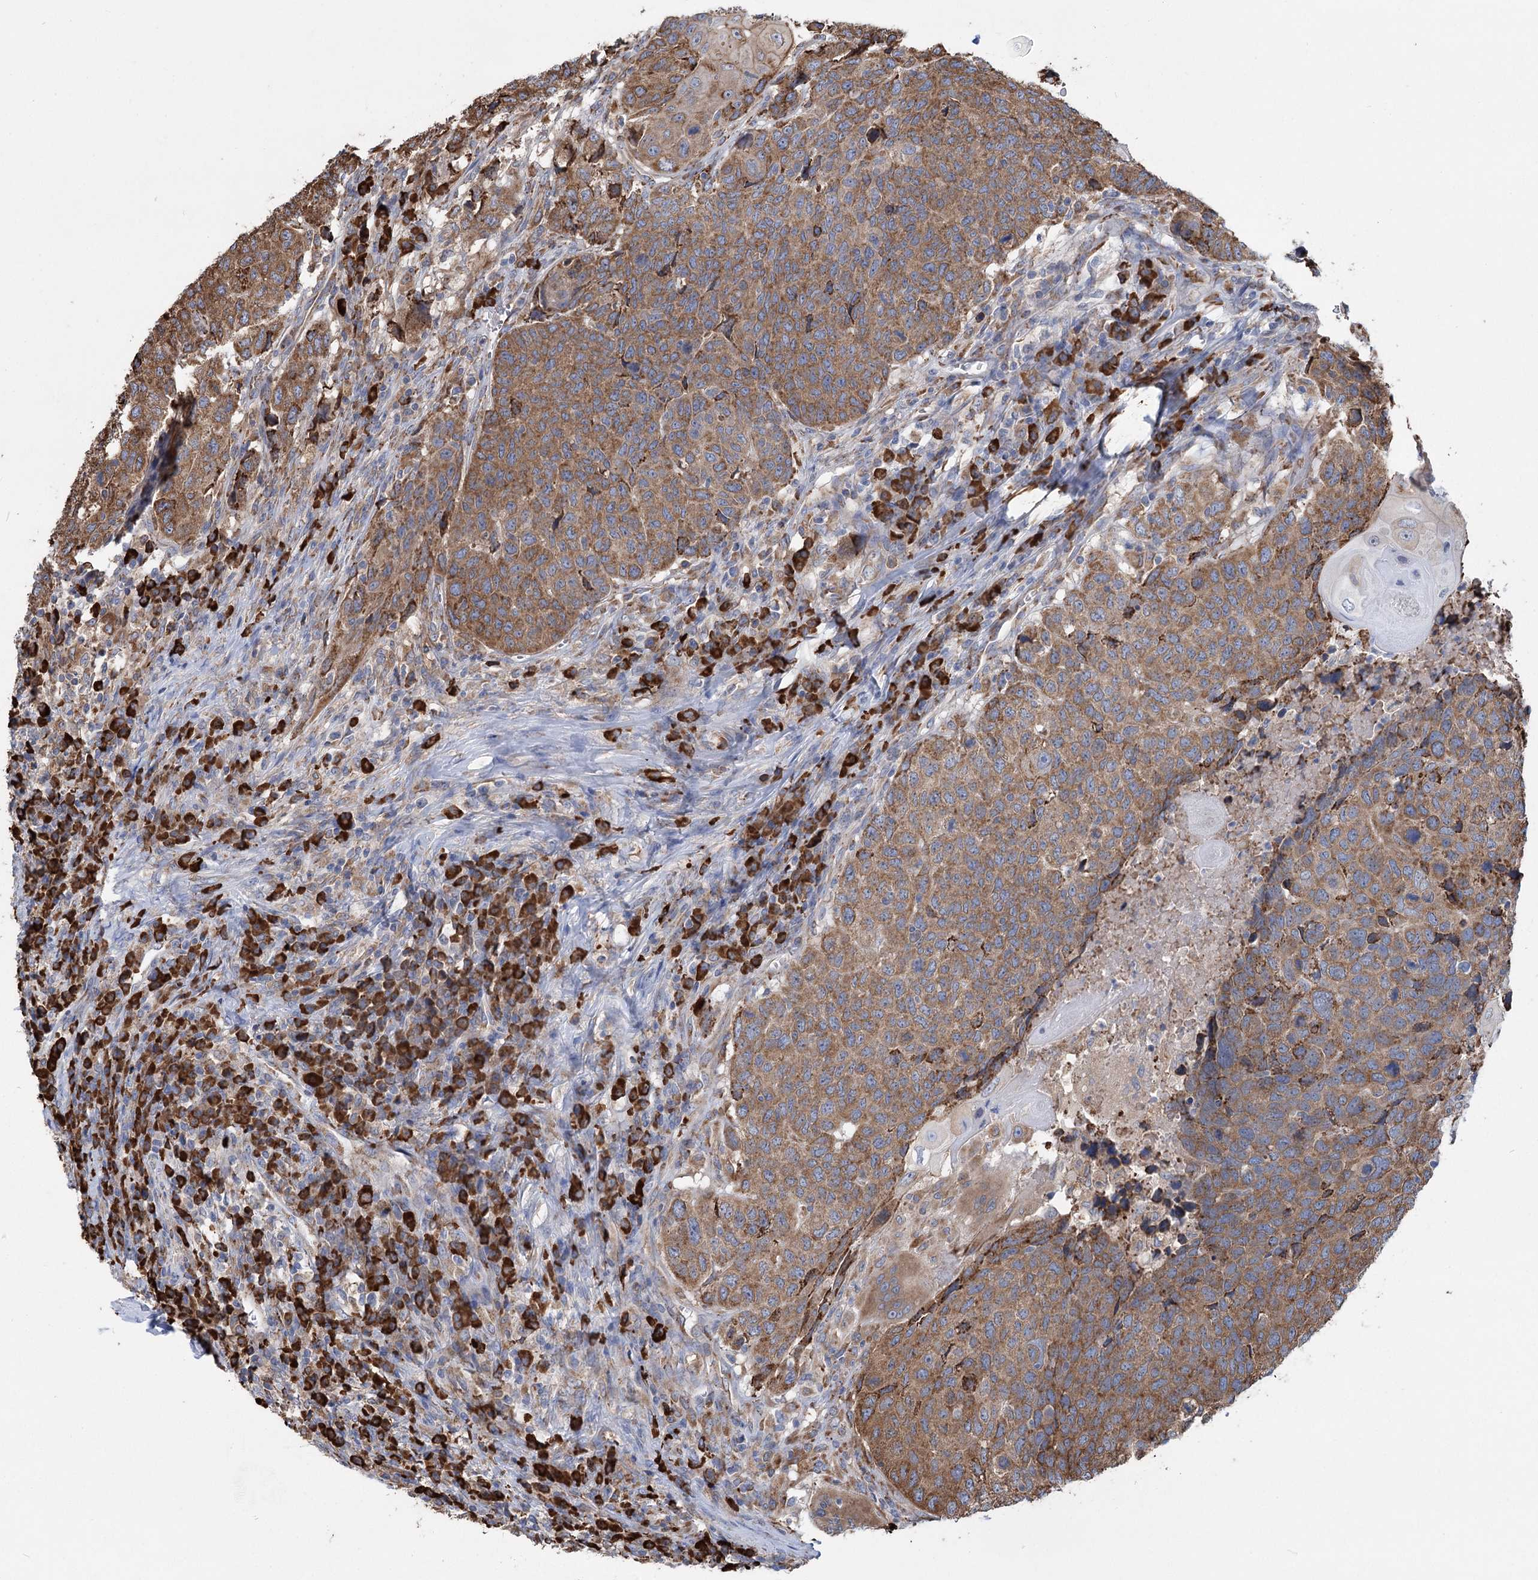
{"staining": {"intensity": "moderate", "quantity": ">75%", "location": "cytoplasmic/membranous"}, "tissue": "head and neck cancer", "cell_type": "Tumor cells", "image_type": "cancer", "snomed": [{"axis": "morphology", "description": "Squamous cell carcinoma, NOS"}, {"axis": "topography", "description": "Head-Neck"}], "caption": "Tumor cells reveal moderate cytoplasmic/membranous positivity in approximately >75% of cells in head and neck squamous cell carcinoma.", "gene": "METTL24", "patient": {"sex": "male", "age": 66}}